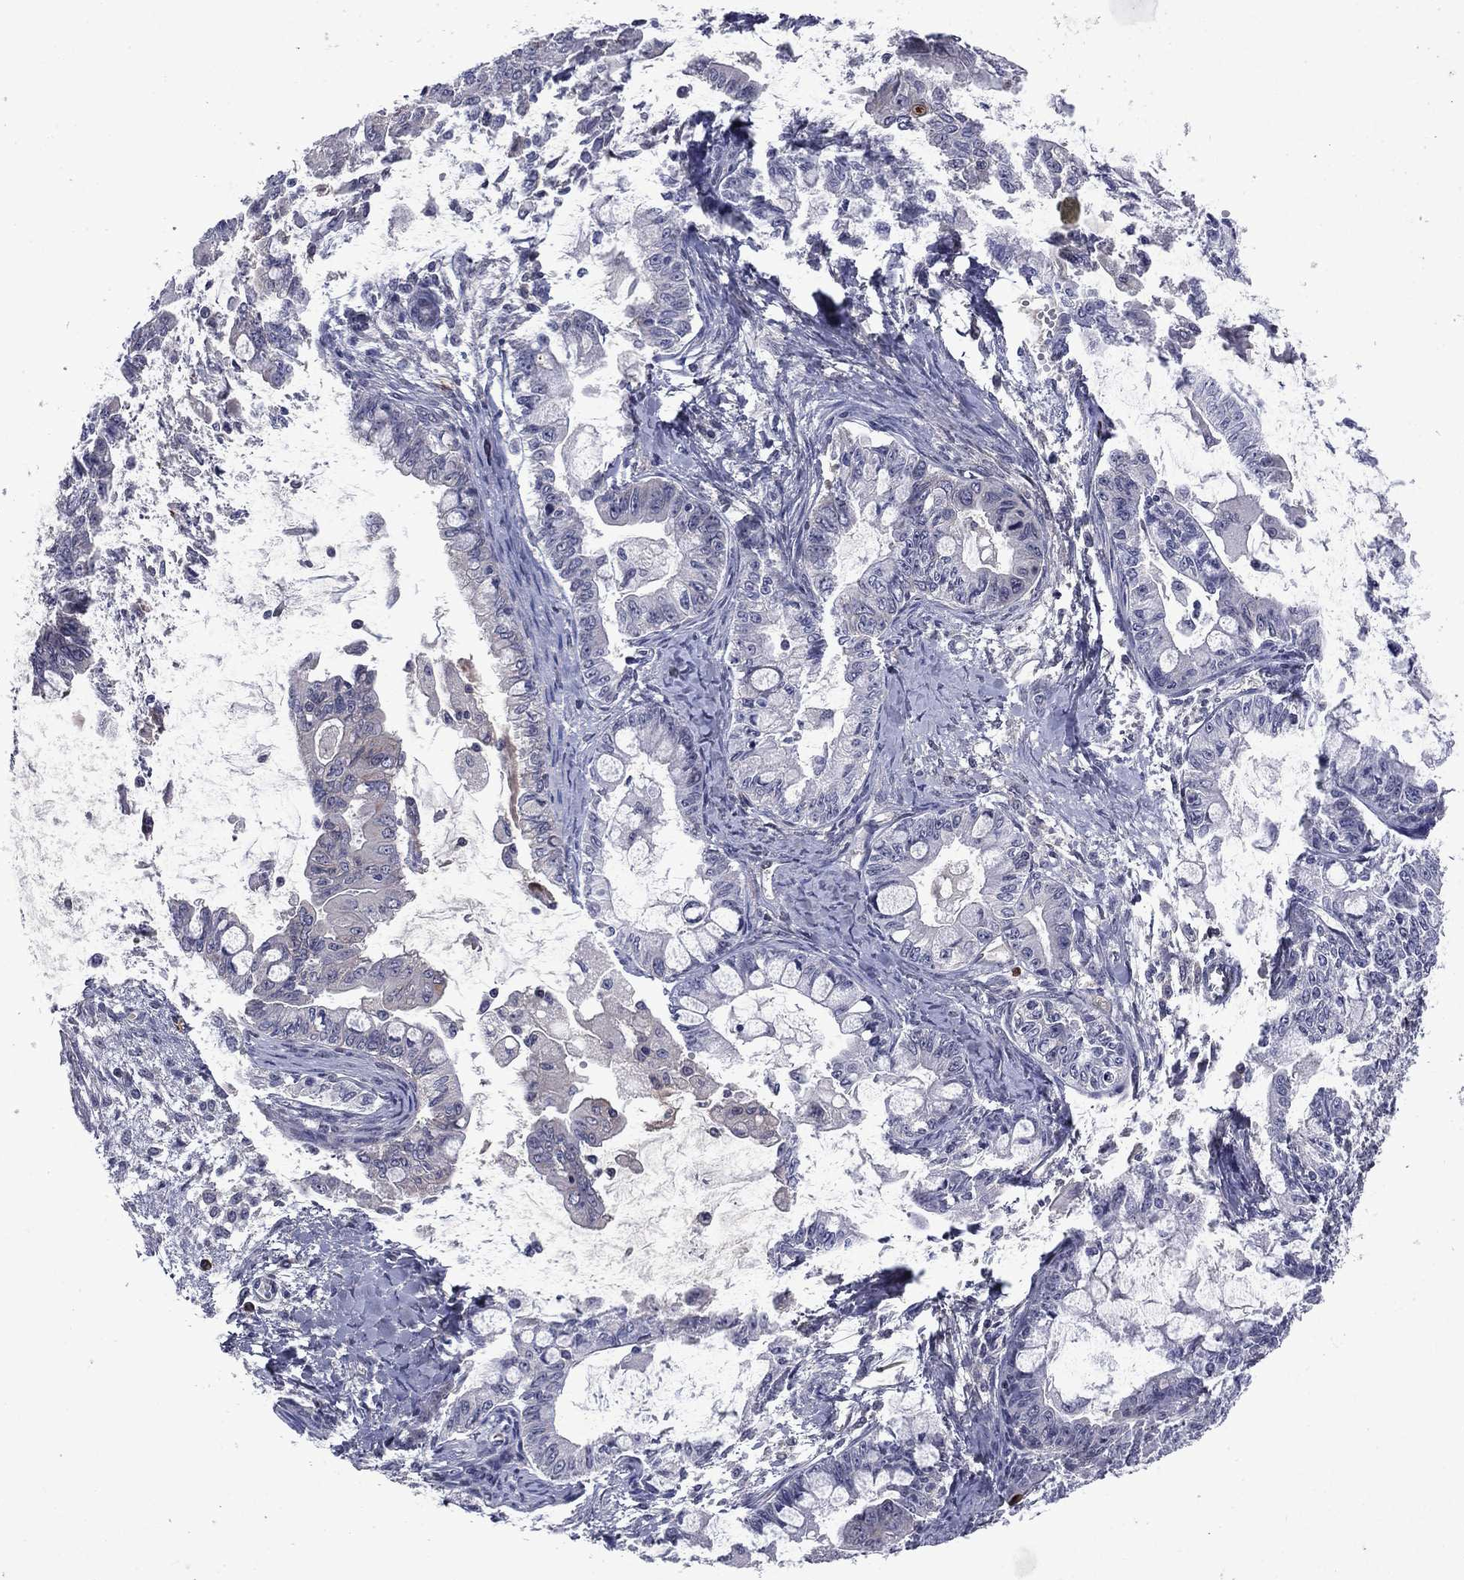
{"staining": {"intensity": "negative", "quantity": "none", "location": "none"}, "tissue": "ovarian cancer", "cell_type": "Tumor cells", "image_type": "cancer", "snomed": [{"axis": "morphology", "description": "Cystadenocarcinoma, mucinous, NOS"}, {"axis": "topography", "description": "Ovary"}], "caption": "Ovarian mucinous cystadenocarcinoma stained for a protein using immunohistochemistry reveals no expression tumor cells.", "gene": "ECM1", "patient": {"sex": "female", "age": 63}}